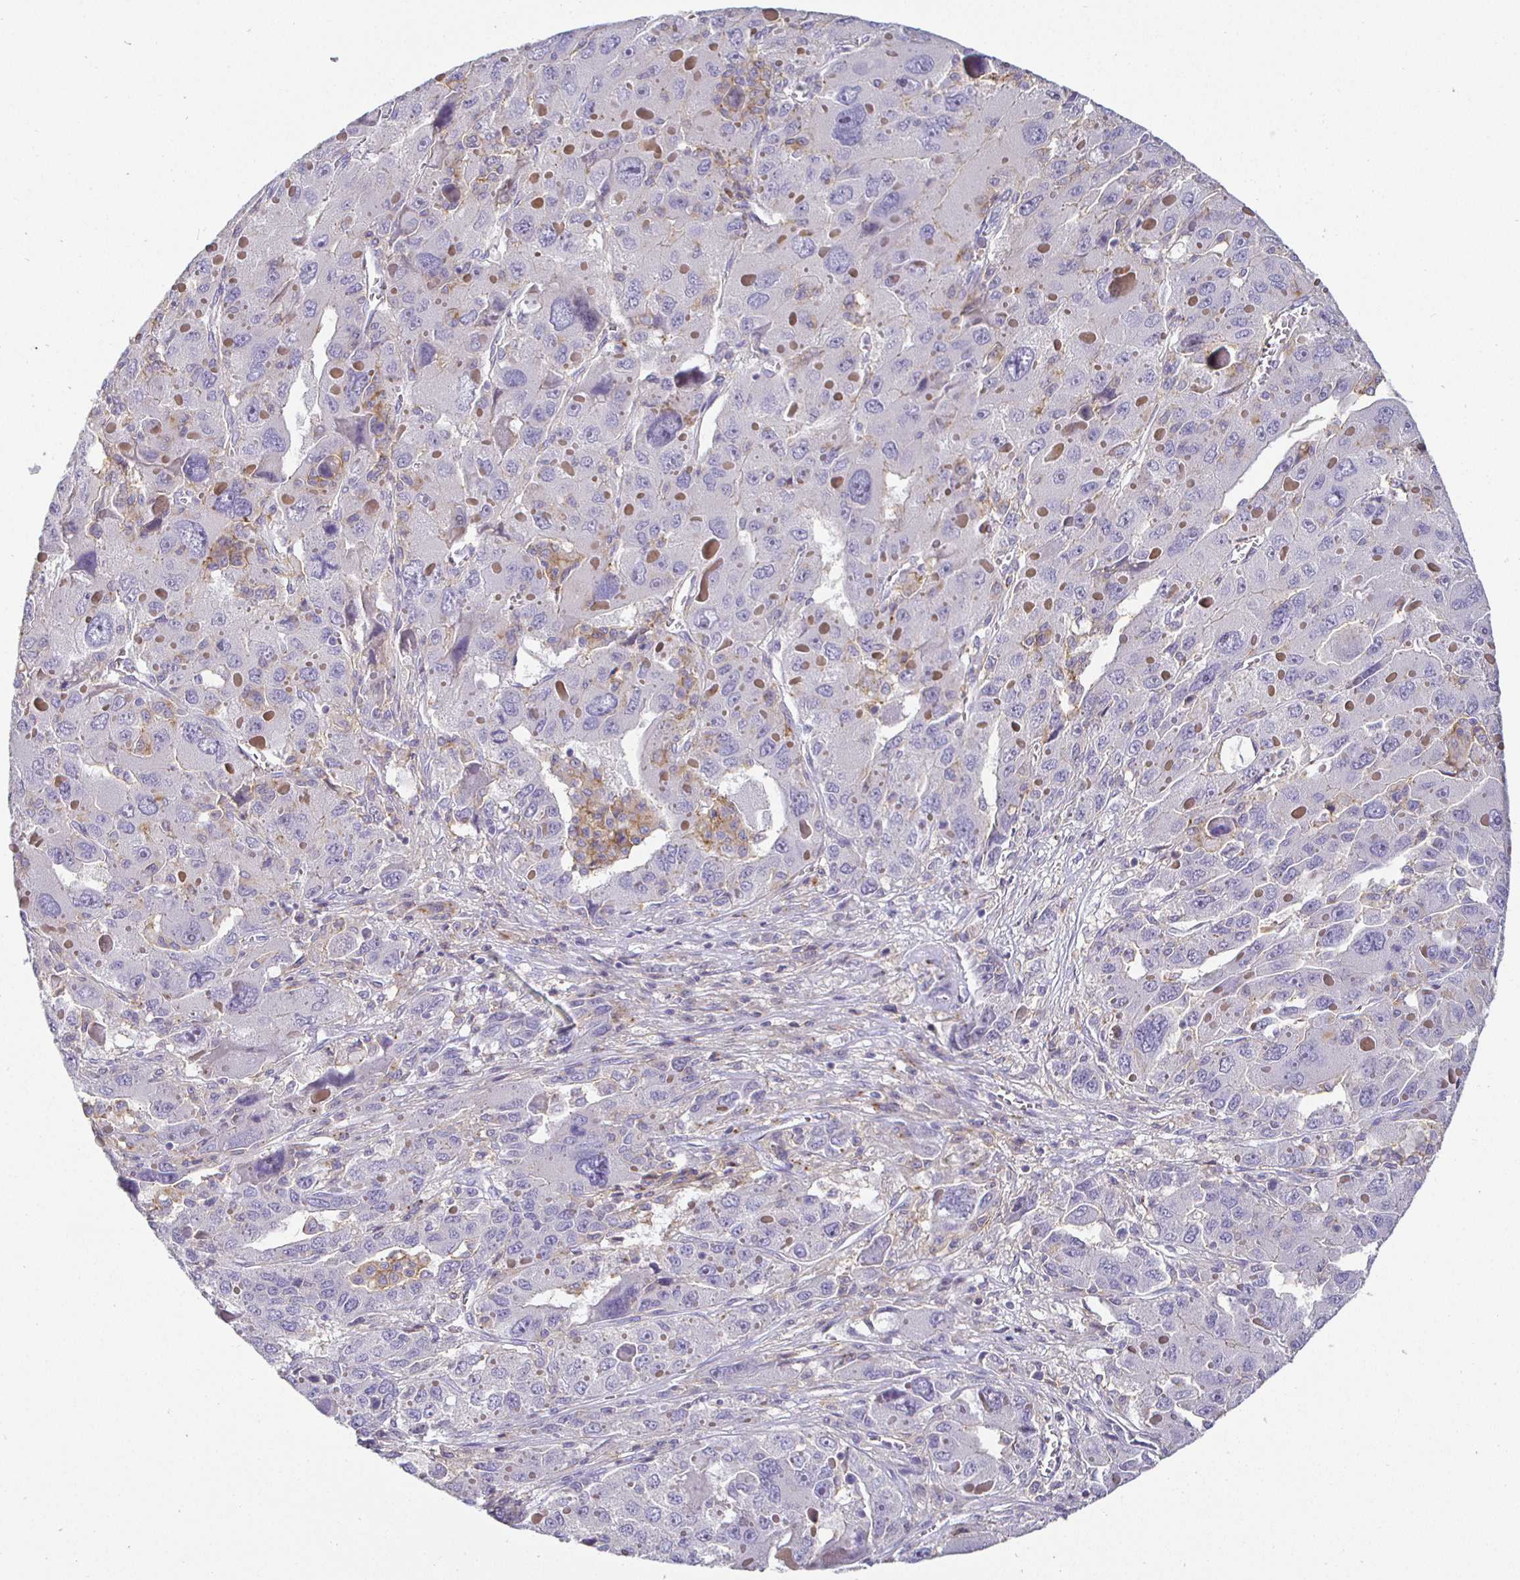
{"staining": {"intensity": "negative", "quantity": "none", "location": "none"}, "tissue": "liver cancer", "cell_type": "Tumor cells", "image_type": "cancer", "snomed": [{"axis": "morphology", "description": "Carcinoma, Hepatocellular, NOS"}, {"axis": "topography", "description": "Liver"}], "caption": "Human liver cancer stained for a protein using IHC exhibits no positivity in tumor cells.", "gene": "SIRPA", "patient": {"sex": "female", "age": 41}}